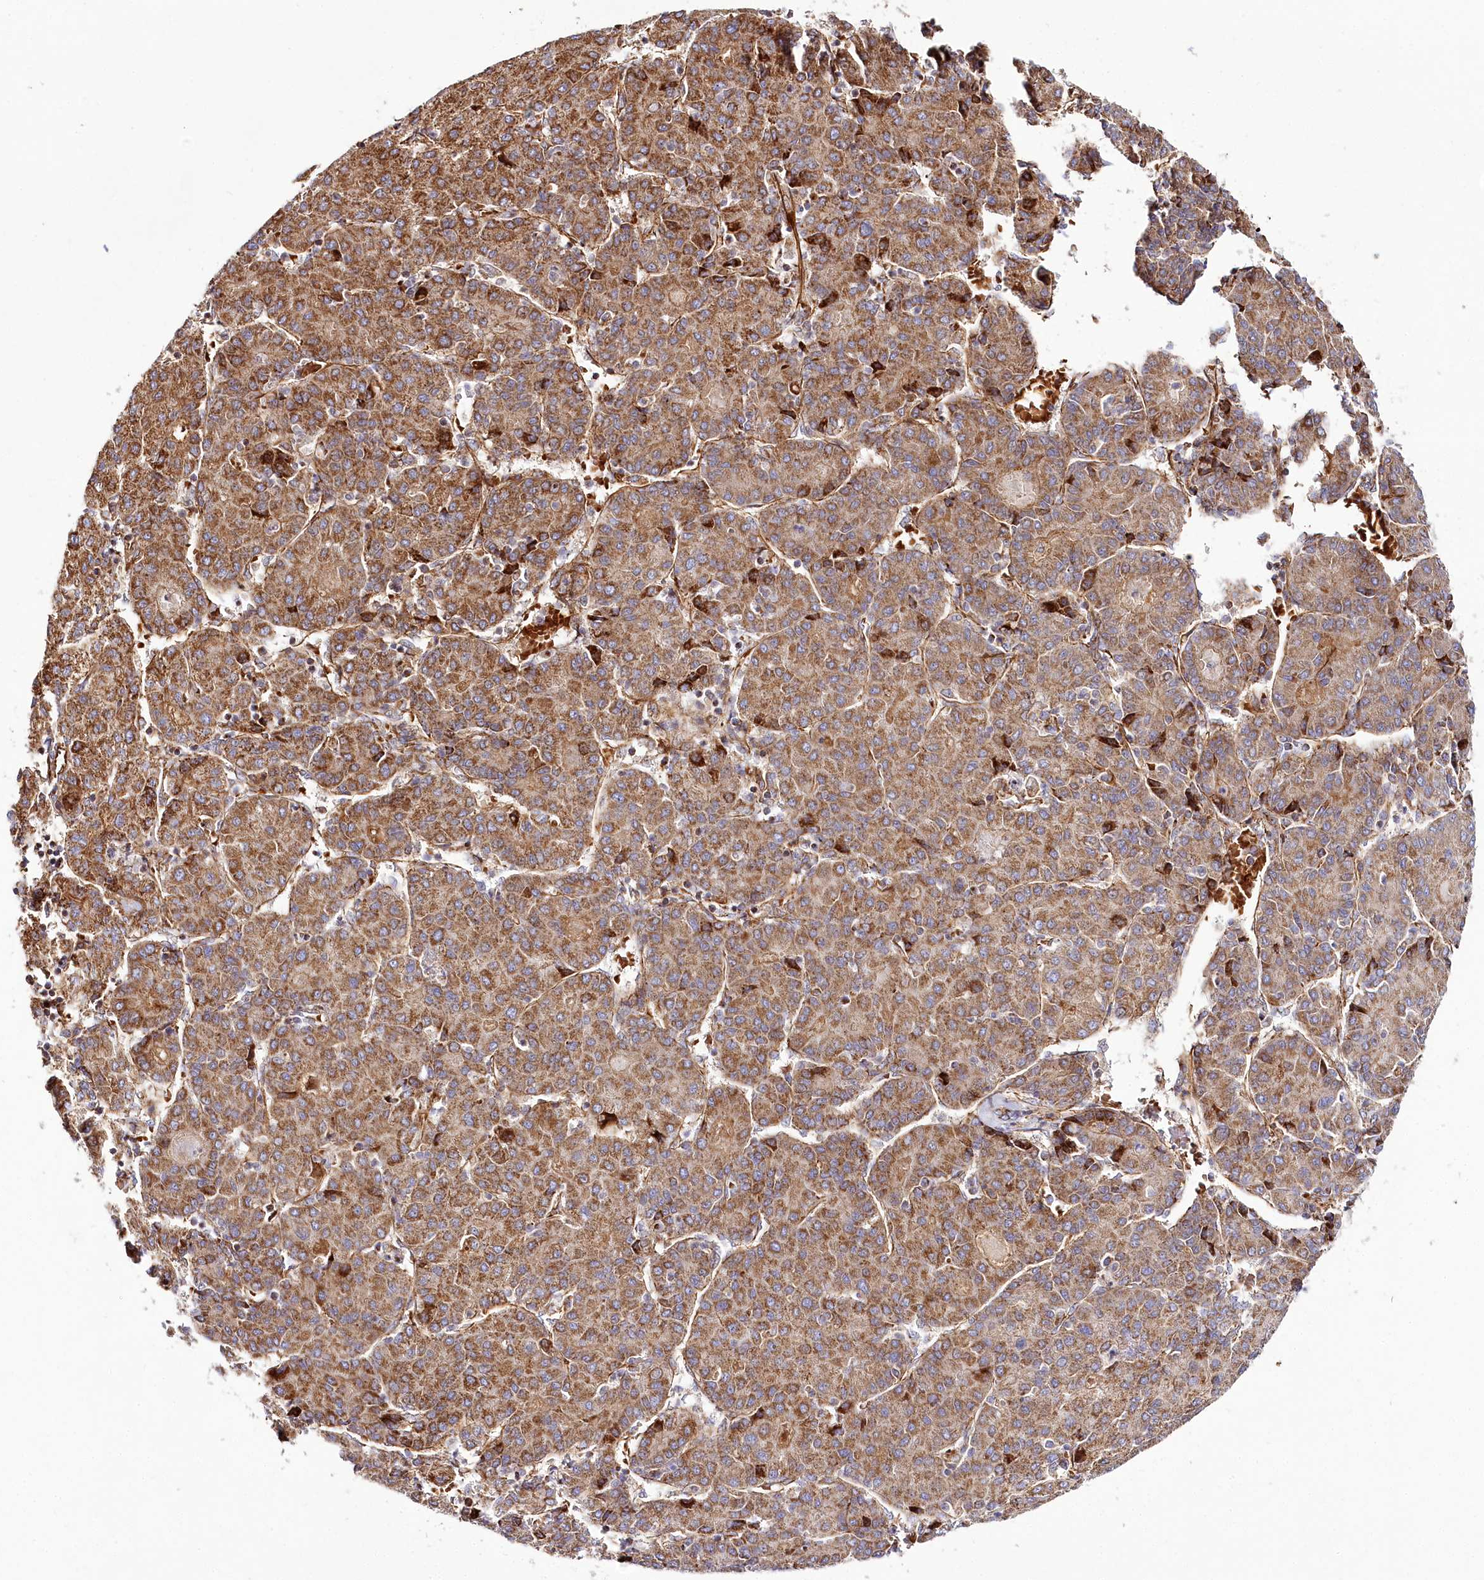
{"staining": {"intensity": "strong", "quantity": ">75%", "location": "cytoplasmic/membranous"}, "tissue": "liver cancer", "cell_type": "Tumor cells", "image_type": "cancer", "snomed": [{"axis": "morphology", "description": "Carcinoma, Hepatocellular, NOS"}, {"axis": "topography", "description": "Liver"}], "caption": "Immunohistochemistry (IHC) photomicrograph of neoplastic tissue: human liver hepatocellular carcinoma stained using IHC shows high levels of strong protein expression localized specifically in the cytoplasmic/membranous of tumor cells, appearing as a cytoplasmic/membranous brown color.", "gene": "THUMPD3", "patient": {"sex": "male", "age": 65}}